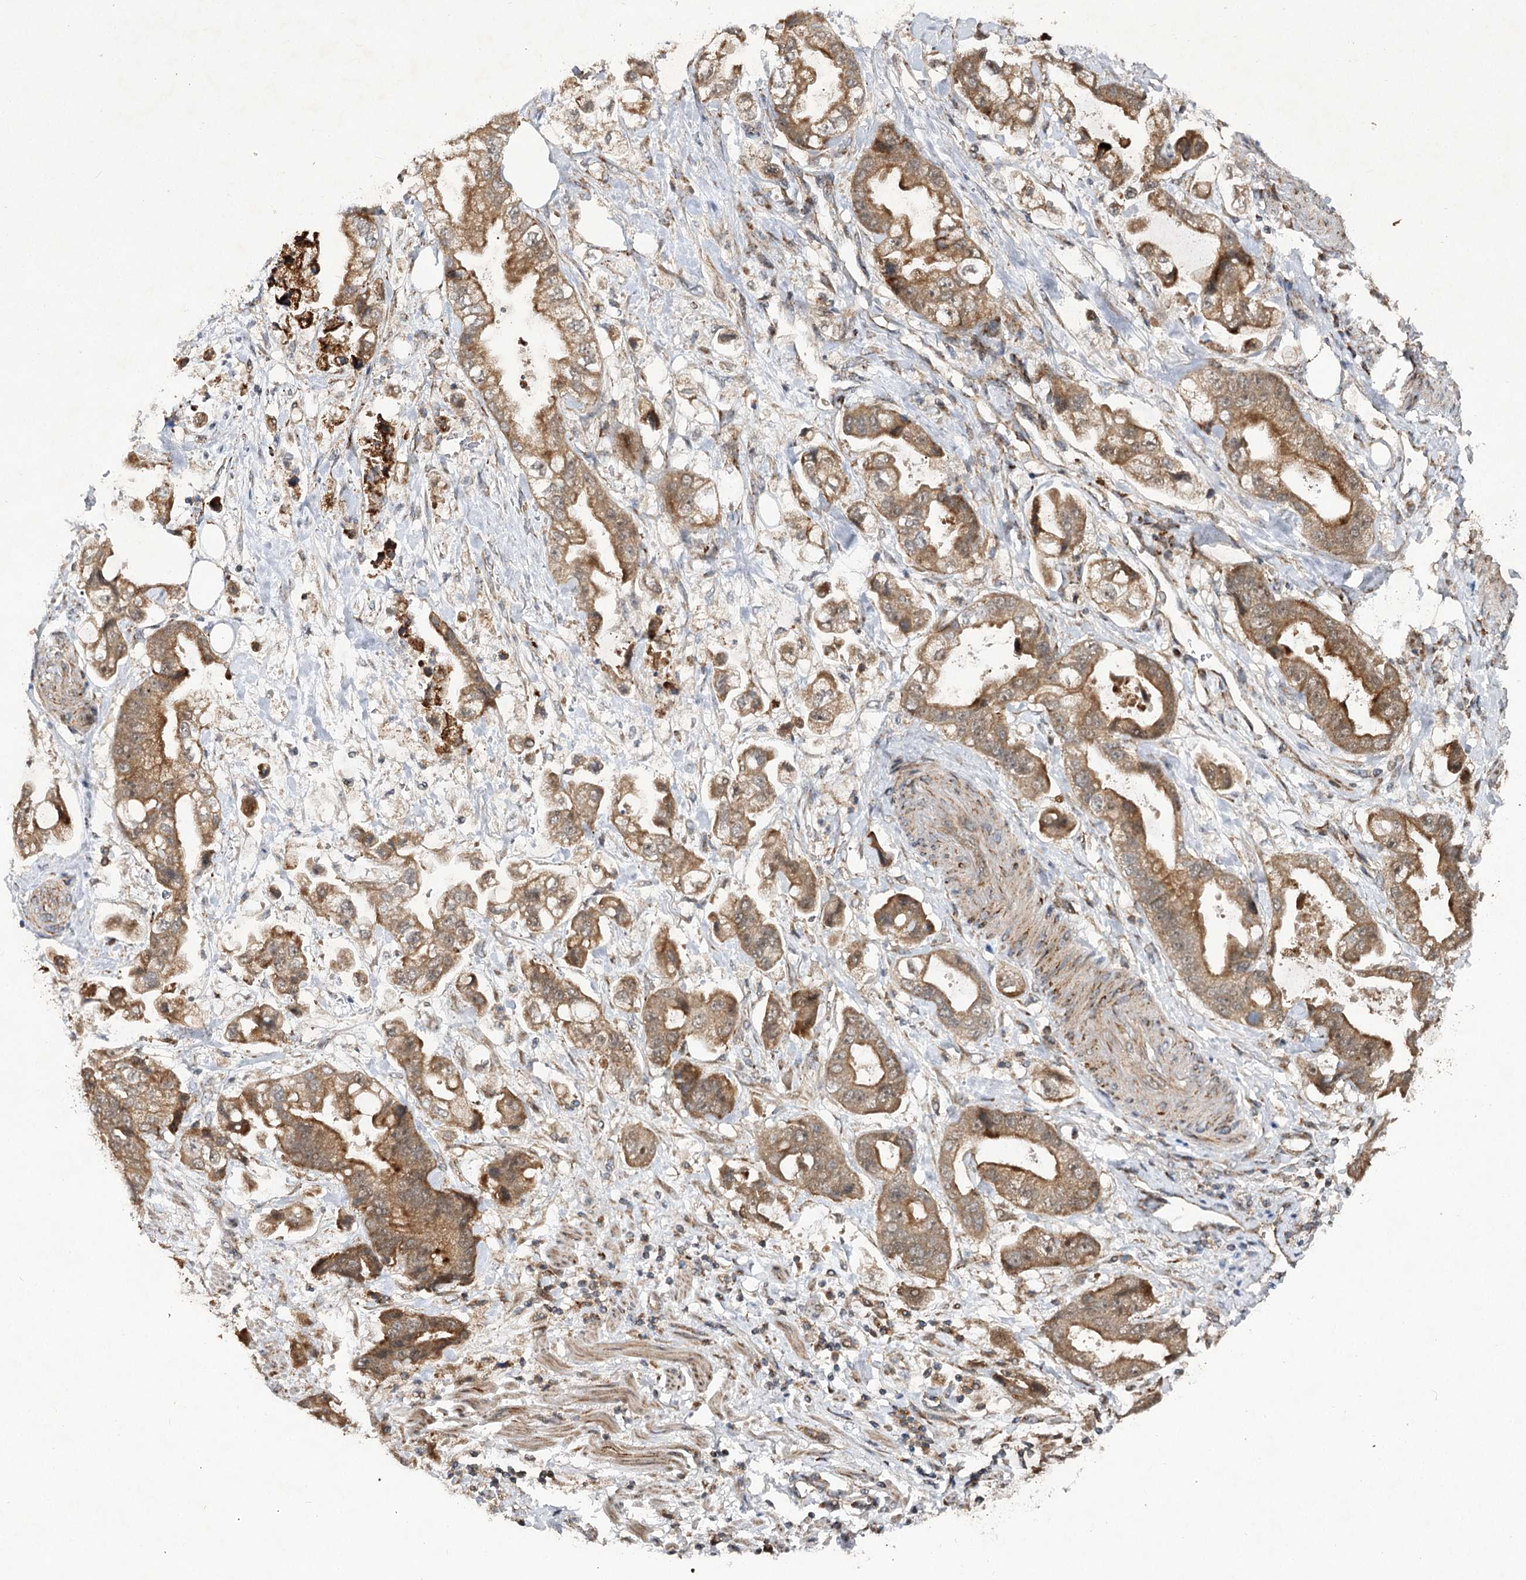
{"staining": {"intensity": "moderate", "quantity": ">75%", "location": "cytoplasmic/membranous"}, "tissue": "stomach cancer", "cell_type": "Tumor cells", "image_type": "cancer", "snomed": [{"axis": "morphology", "description": "Adenocarcinoma, NOS"}, {"axis": "topography", "description": "Stomach"}], "caption": "Tumor cells demonstrate medium levels of moderate cytoplasmic/membranous expression in approximately >75% of cells in human stomach cancer (adenocarcinoma).", "gene": "SCRN3", "patient": {"sex": "male", "age": 62}}